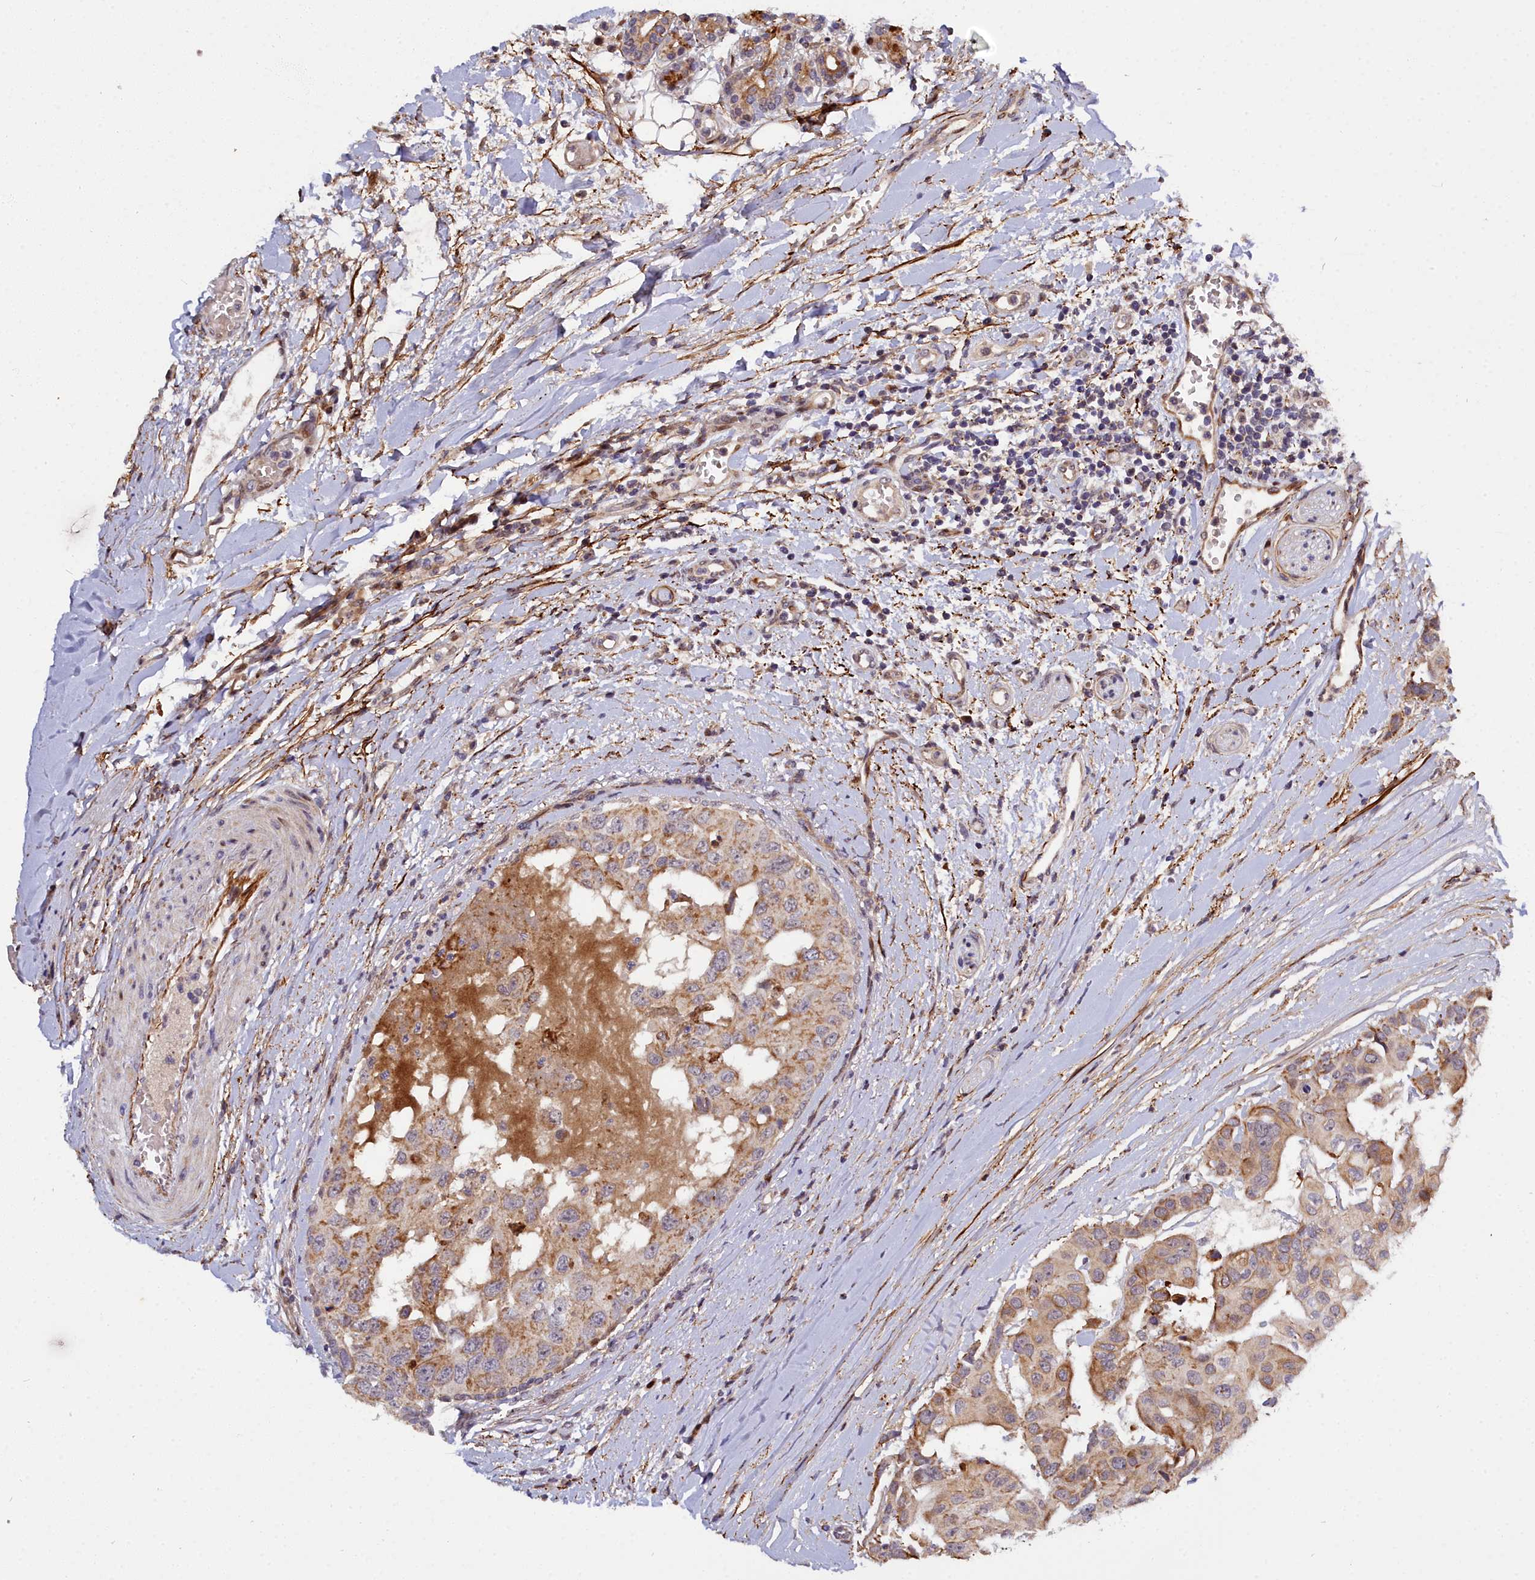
{"staining": {"intensity": "moderate", "quantity": ">75%", "location": "cytoplasmic/membranous"}, "tissue": "head and neck cancer", "cell_type": "Tumor cells", "image_type": "cancer", "snomed": [{"axis": "morphology", "description": "Adenocarcinoma, NOS"}, {"axis": "morphology", "description": "Adenocarcinoma, metastatic, NOS"}, {"axis": "topography", "description": "Head-Neck"}], "caption": "Metastatic adenocarcinoma (head and neck) tissue reveals moderate cytoplasmic/membranous expression in approximately >75% of tumor cells", "gene": "MRPS11", "patient": {"sex": "male", "age": 75}}